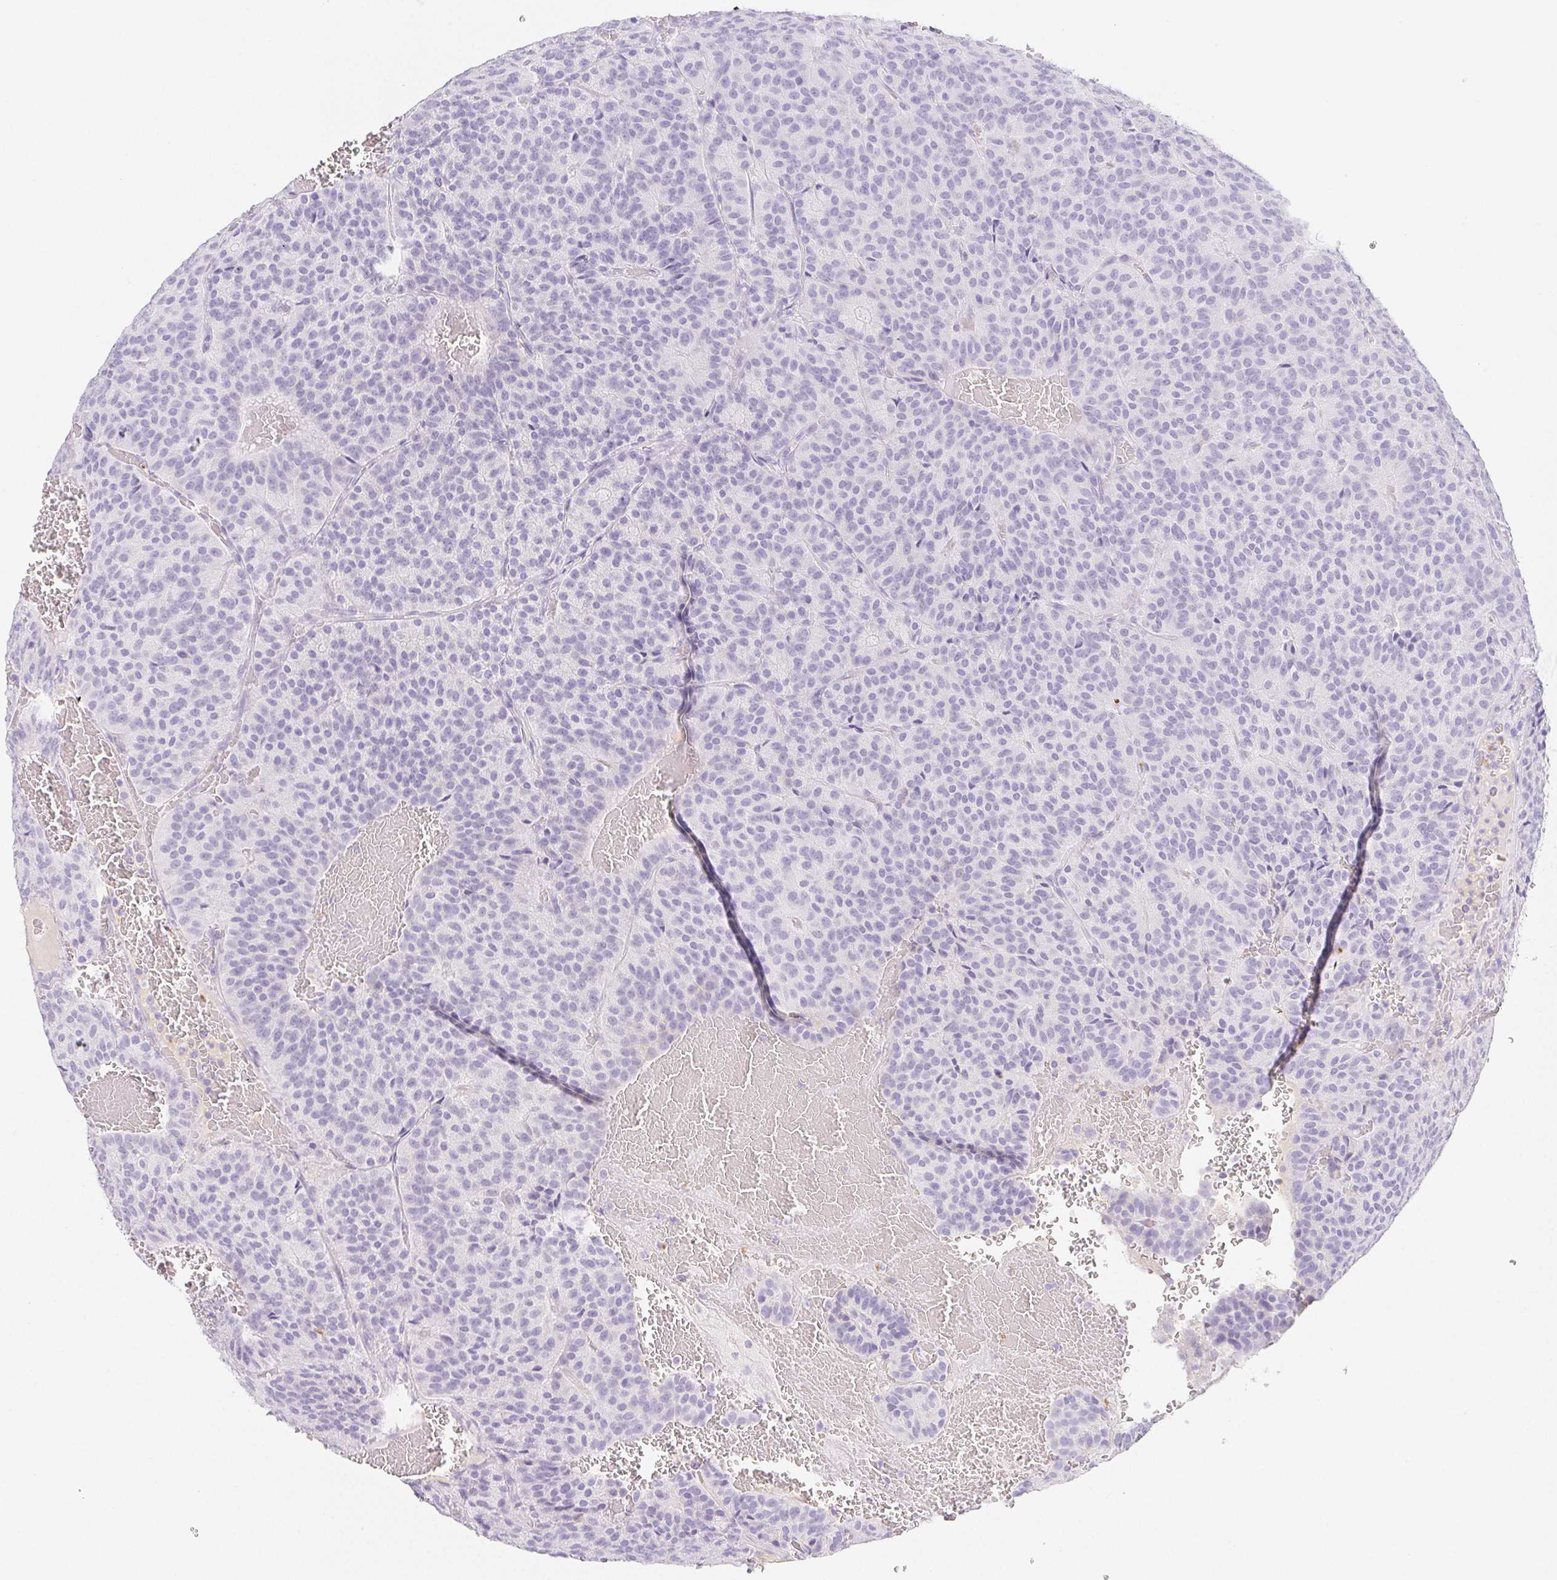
{"staining": {"intensity": "negative", "quantity": "none", "location": "none"}, "tissue": "carcinoid", "cell_type": "Tumor cells", "image_type": "cancer", "snomed": [{"axis": "morphology", "description": "Carcinoid, malignant, NOS"}, {"axis": "topography", "description": "Lung"}], "caption": "Histopathology image shows no protein positivity in tumor cells of malignant carcinoid tissue.", "gene": "ITIH2", "patient": {"sex": "male", "age": 70}}